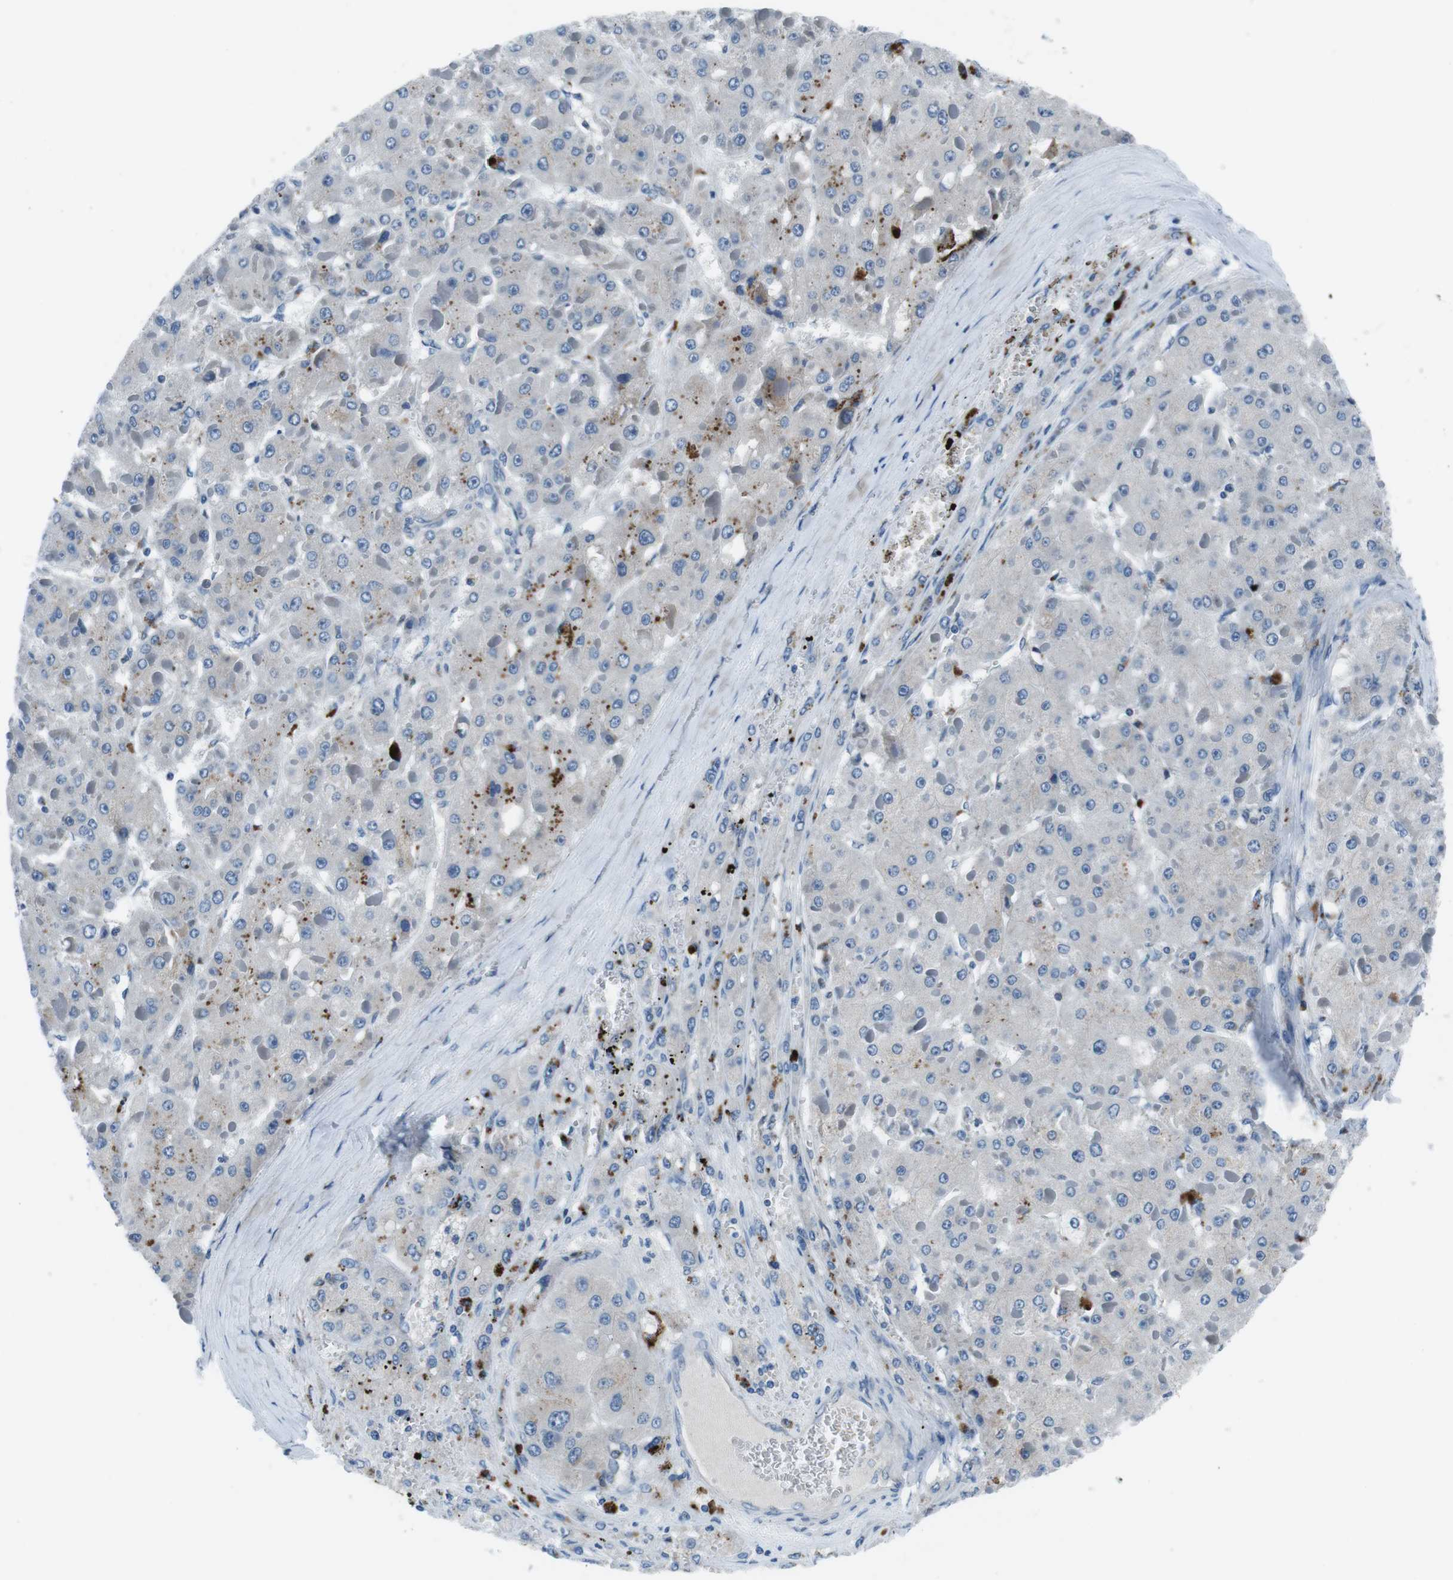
{"staining": {"intensity": "negative", "quantity": "none", "location": "none"}, "tissue": "liver cancer", "cell_type": "Tumor cells", "image_type": "cancer", "snomed": [{"axis": "morphology", "description": "Carcinoma, Hepatocellular, NOS"}, {"axis": "topography", "description": "Liver"}], "caption": "IHC of liver cancer (hepatocellular carcinoma) demonstrates no expression in tumor cells.", "gene": "NUCB2", "patient": {"sex": "female", "age": 73}}